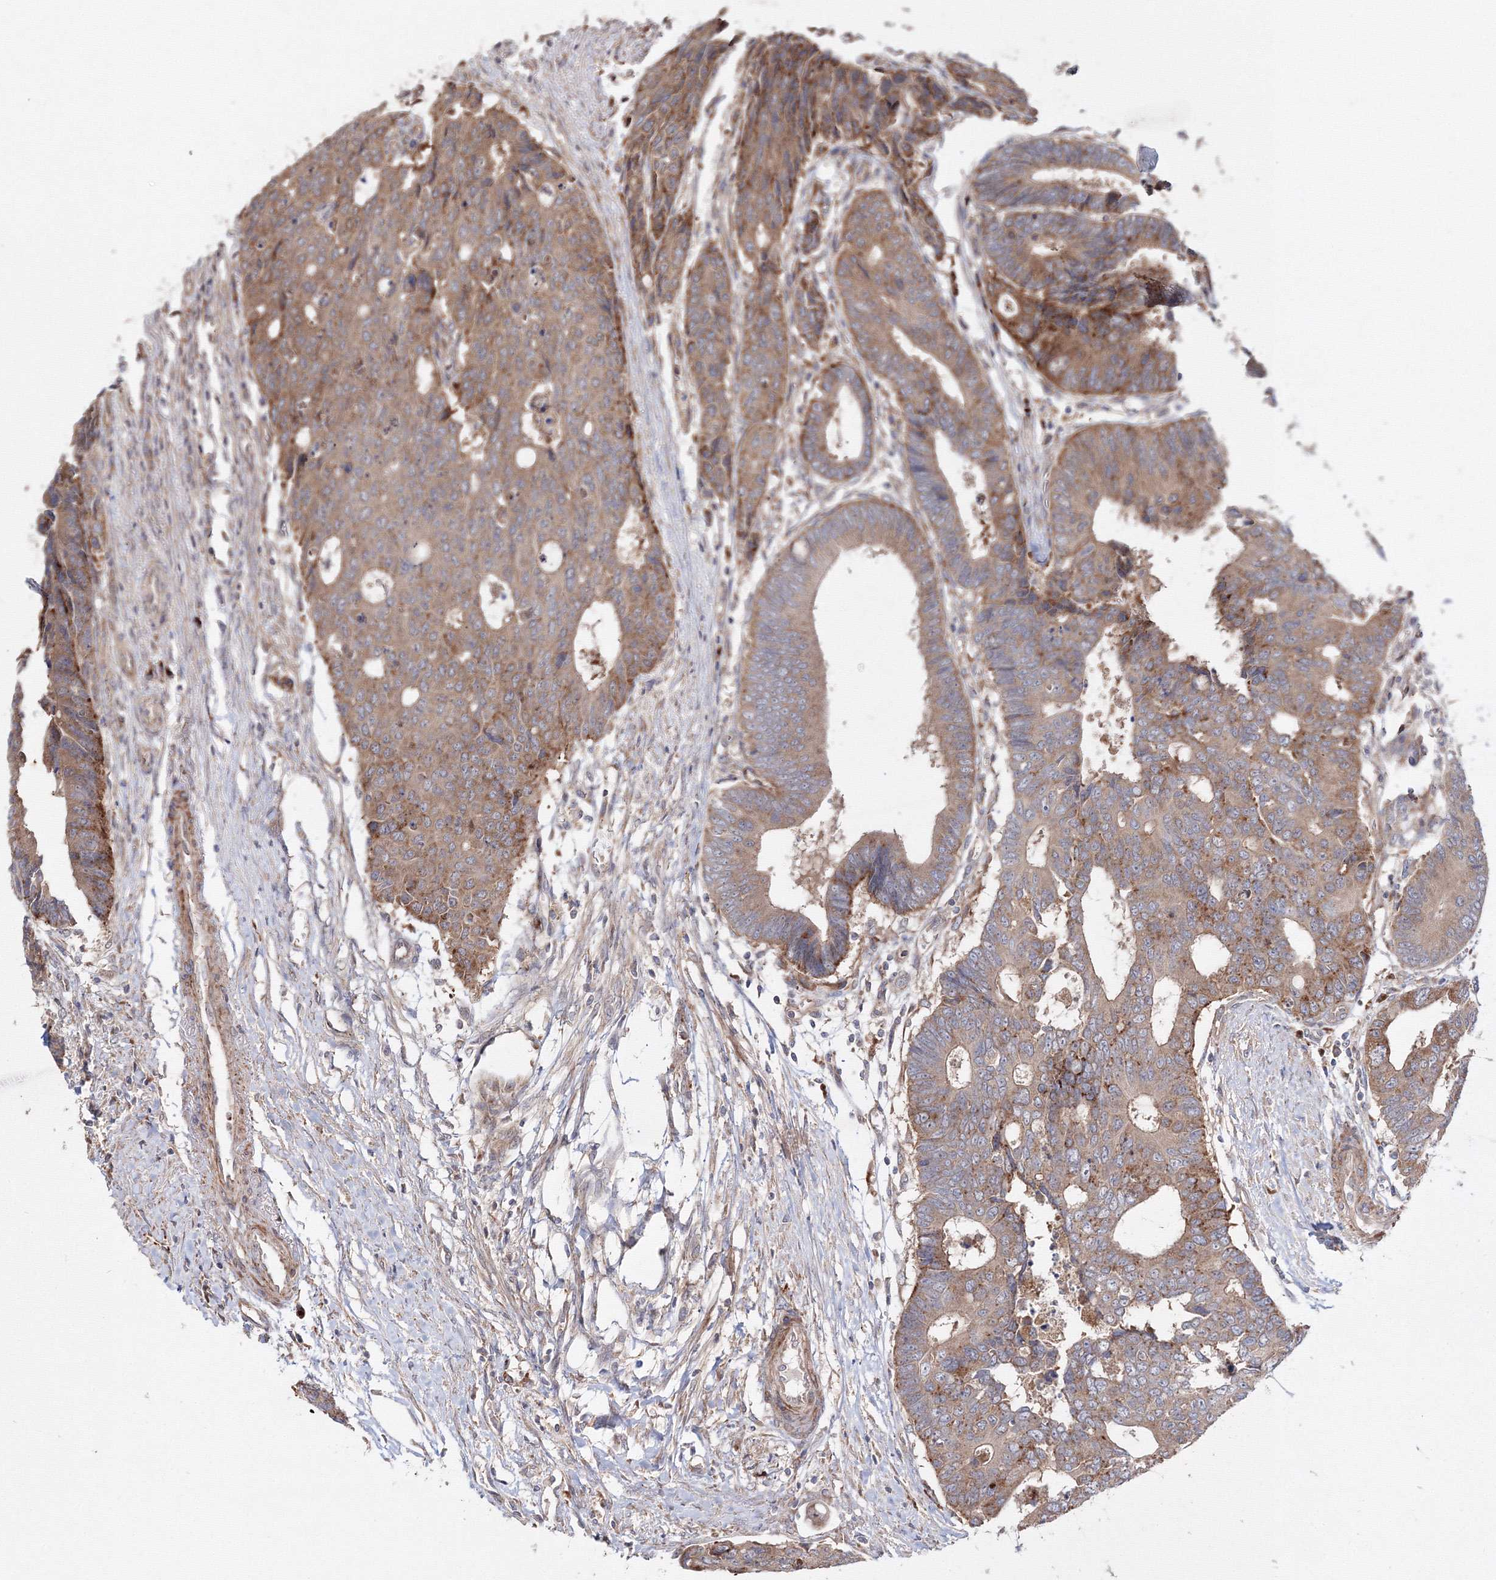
{"staining": {"intensity": "moderate", "quantity": ">75%", "location": "cytoplasmic/membranous"}, "tissue": "colorectal cancer", "cell_type": "Tumor cells", "image_type": "cancer", "snomed": [{"axis": "morphology", "description": "Adenocarcinoma, NOS"}, {"axis": "topography", "description": "Rectum"}], "caption": "Protein expression analysis of human colorectal cancer (adenocarcinoma) reveals moderate cytoplasmic/membranous positivity in approximately >75% of tumor cells. (DAB IHC with brightfield microscopy, high magnification).", "gene": "DDO", "patient": {"sex": "male", "age": 84}}